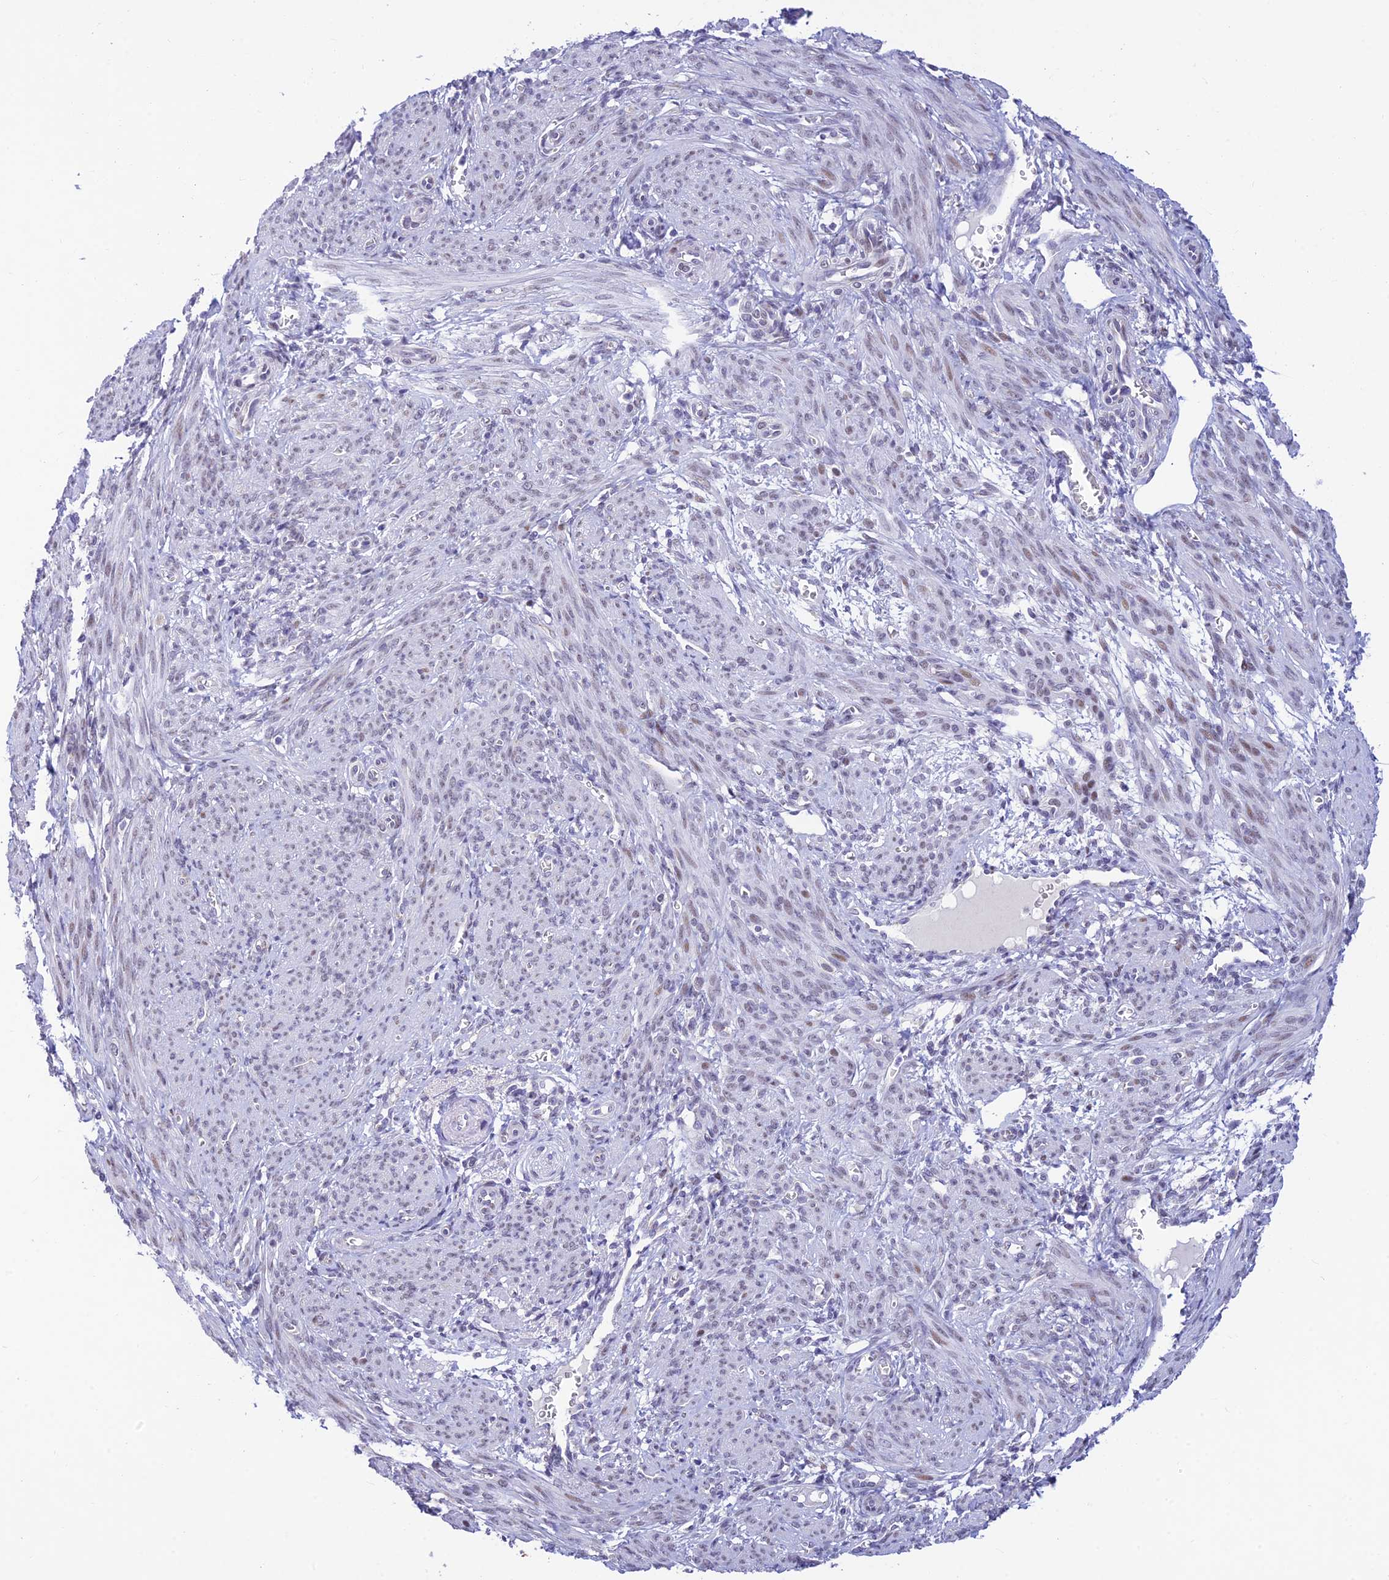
{"staining": {"intensity": "weak", "quantity": "<25%", "location": "nuclear"}, "tissue": "smooth muscle", "cell_type": "Smooth muscle cells", "image_type": "normal", "snomed": [{"axis": "morphology", "description": "Normal tissue, NOS"}, {"axis": "topography", "description": "Smooth muscle"}], "caption": "Protein analysis of benign smooth muscle exhibits no significant expression in smooth muscle cells. Brightfield microscopy of immunohistochemistry stained with DAB (brown) and hematoxylin (blue), captured at high magnification.", "gene": "INKA1", "patient": {"sex": "female", "age": 39}}